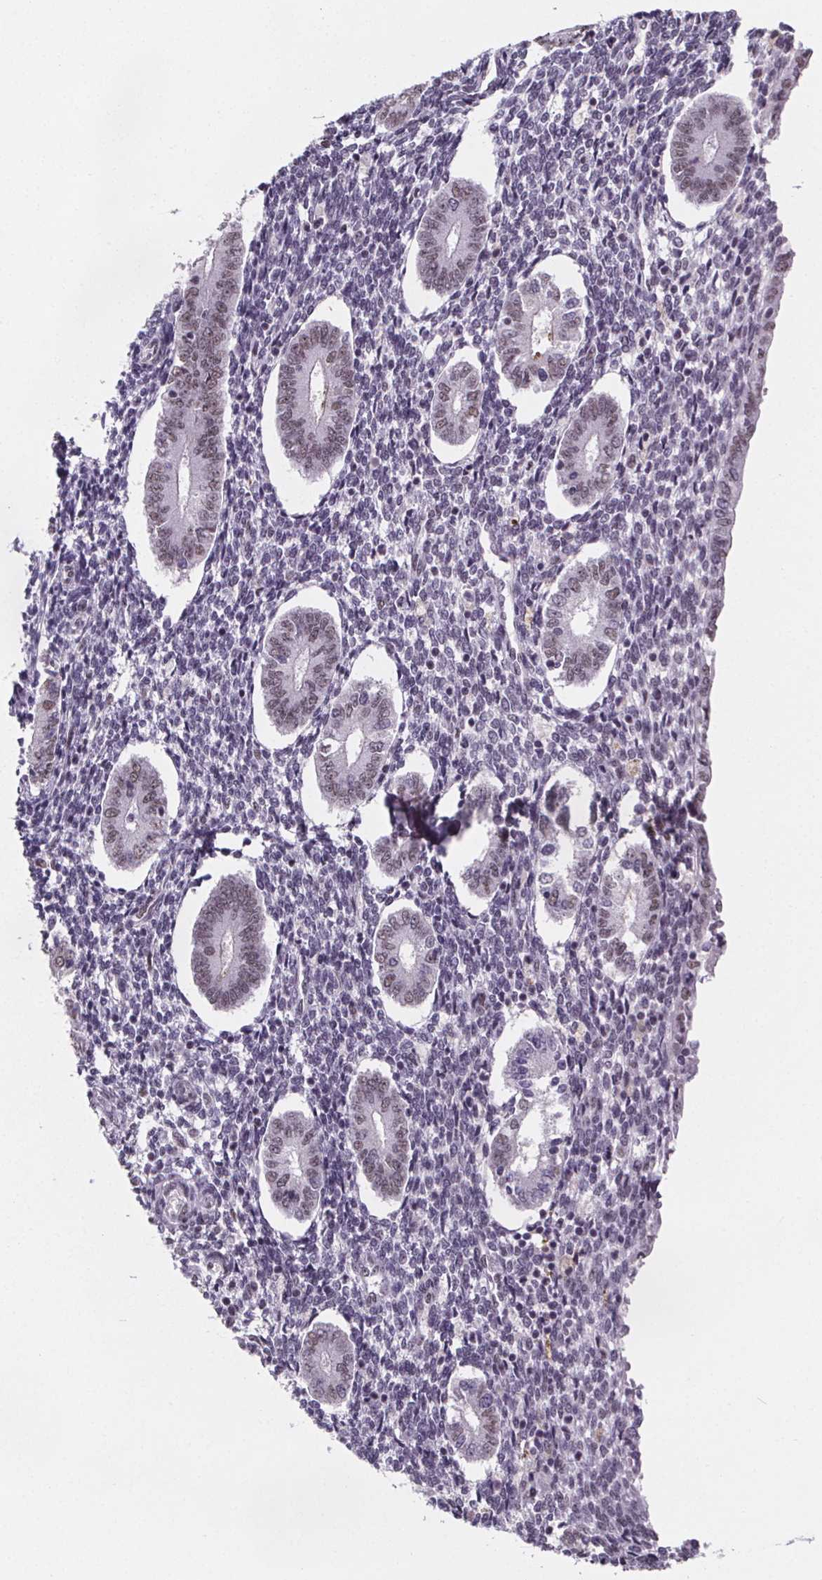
{"staining": {"intensity": "negative", "quantity": "none", "location": "none"}, "tissue": "endometrium", "cell_type": "Cells in endometrial stroma", "image_type": "normal", "snomed": [{"axis": "morphology", "description": "Normal tissue, NOS"}, {"axis": "topography", "description": "Endometrium"}], "caption": "Immunohistochemistry histopathology image of unremarkable human endometrium stained for a protein (brown), which reveals no expression in cells in endometrial stroma.", "gene": "ZNF572", "patient": {"sex": "female", "age": 40}}